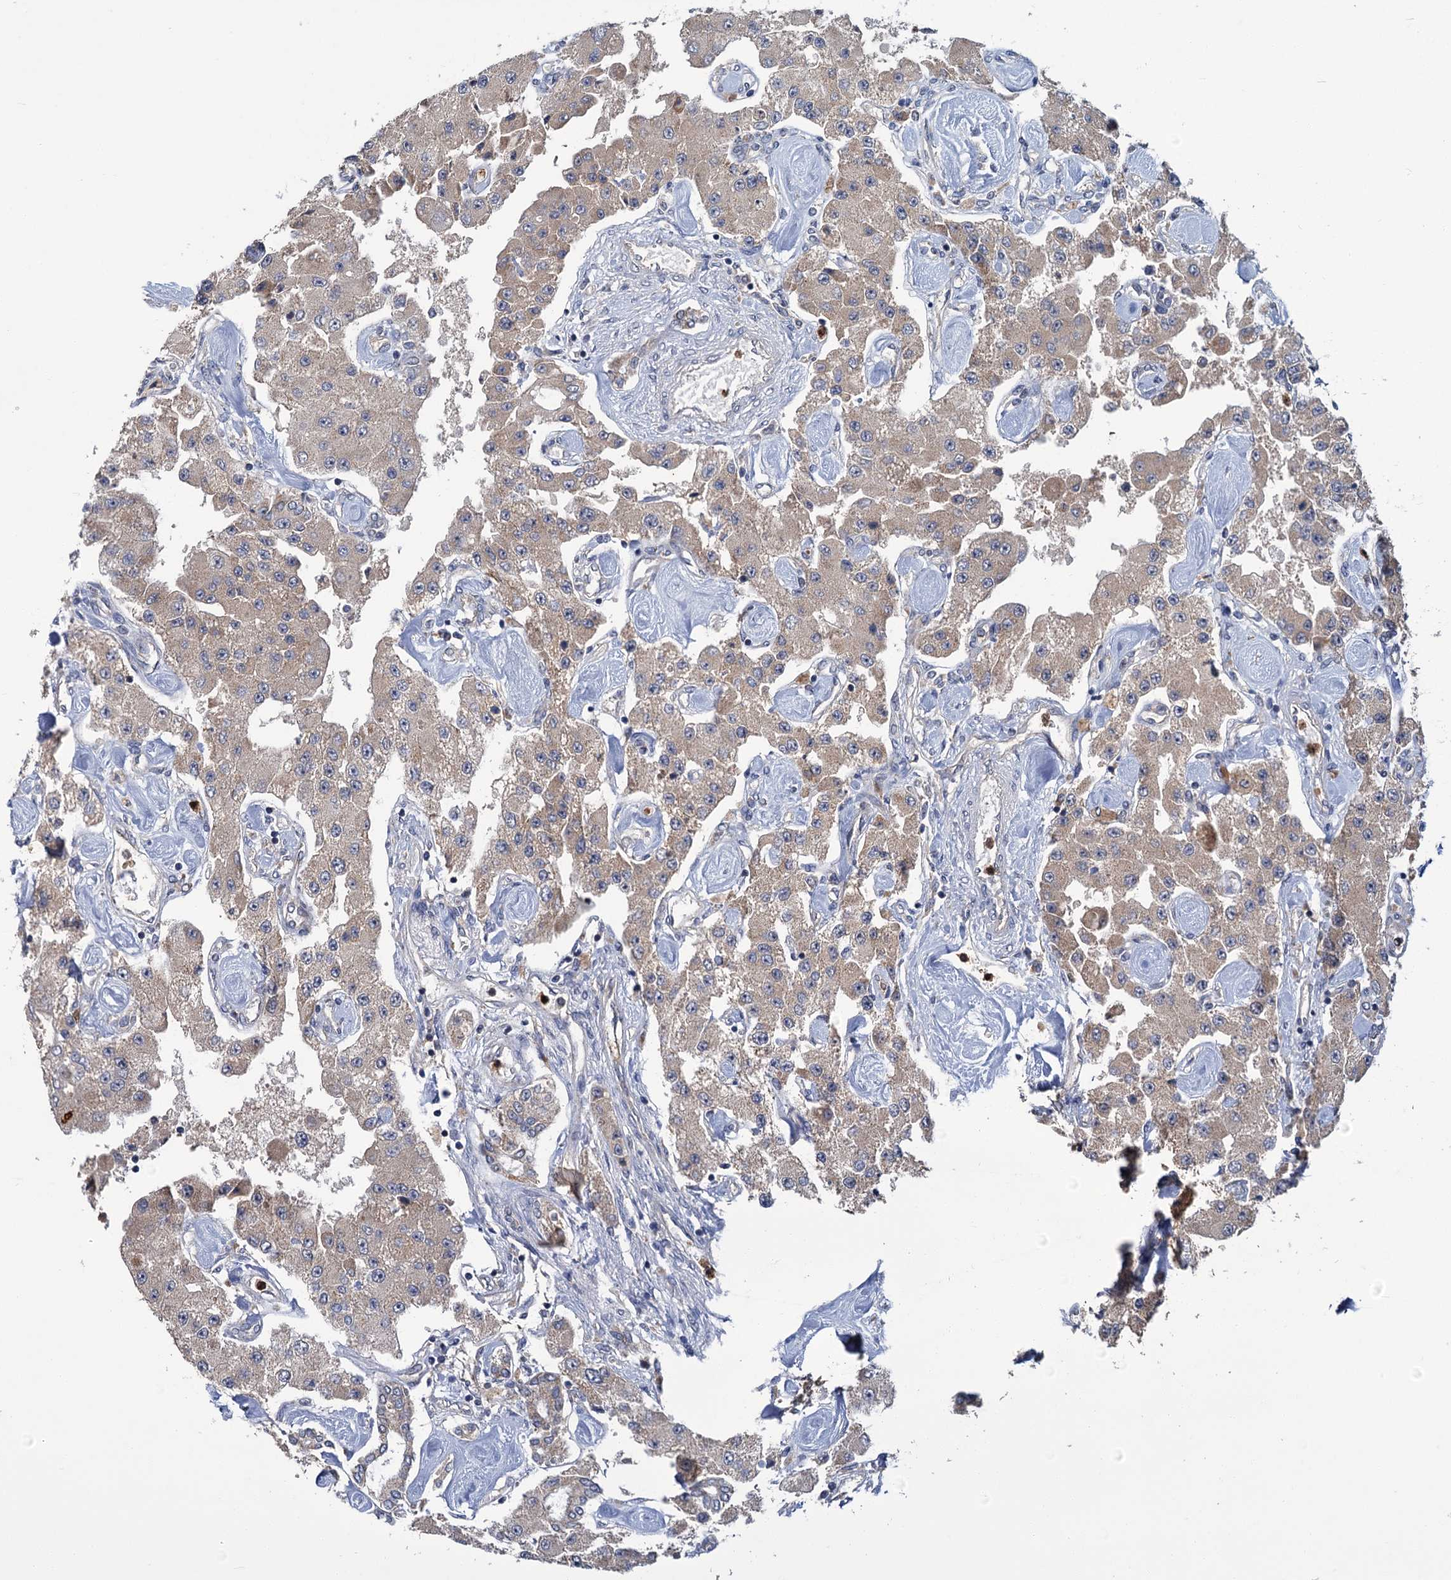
{"staining": {"intensity": "weak", "quantity": ">75%", "location": "cytoplasmic/membranous"}, "tissue": "carcinoid", "cell_type": "Tumor cells", "image_type": "cancer", "snomed": [{"axis": "morphology", "description": "Carcinoid, malignant, NOS"}, {"axis": "topography", "description": "Pancreas"}], "caption": "Tumor cells display weak cytoplasmic/membranous staining in about >75% of cells in carcinoid. (brown staining indicates protein expression, while blue staining denotes nuclei).", "gene": "DYNC2H1", "patient": {"sex": "male", "age": 41}}